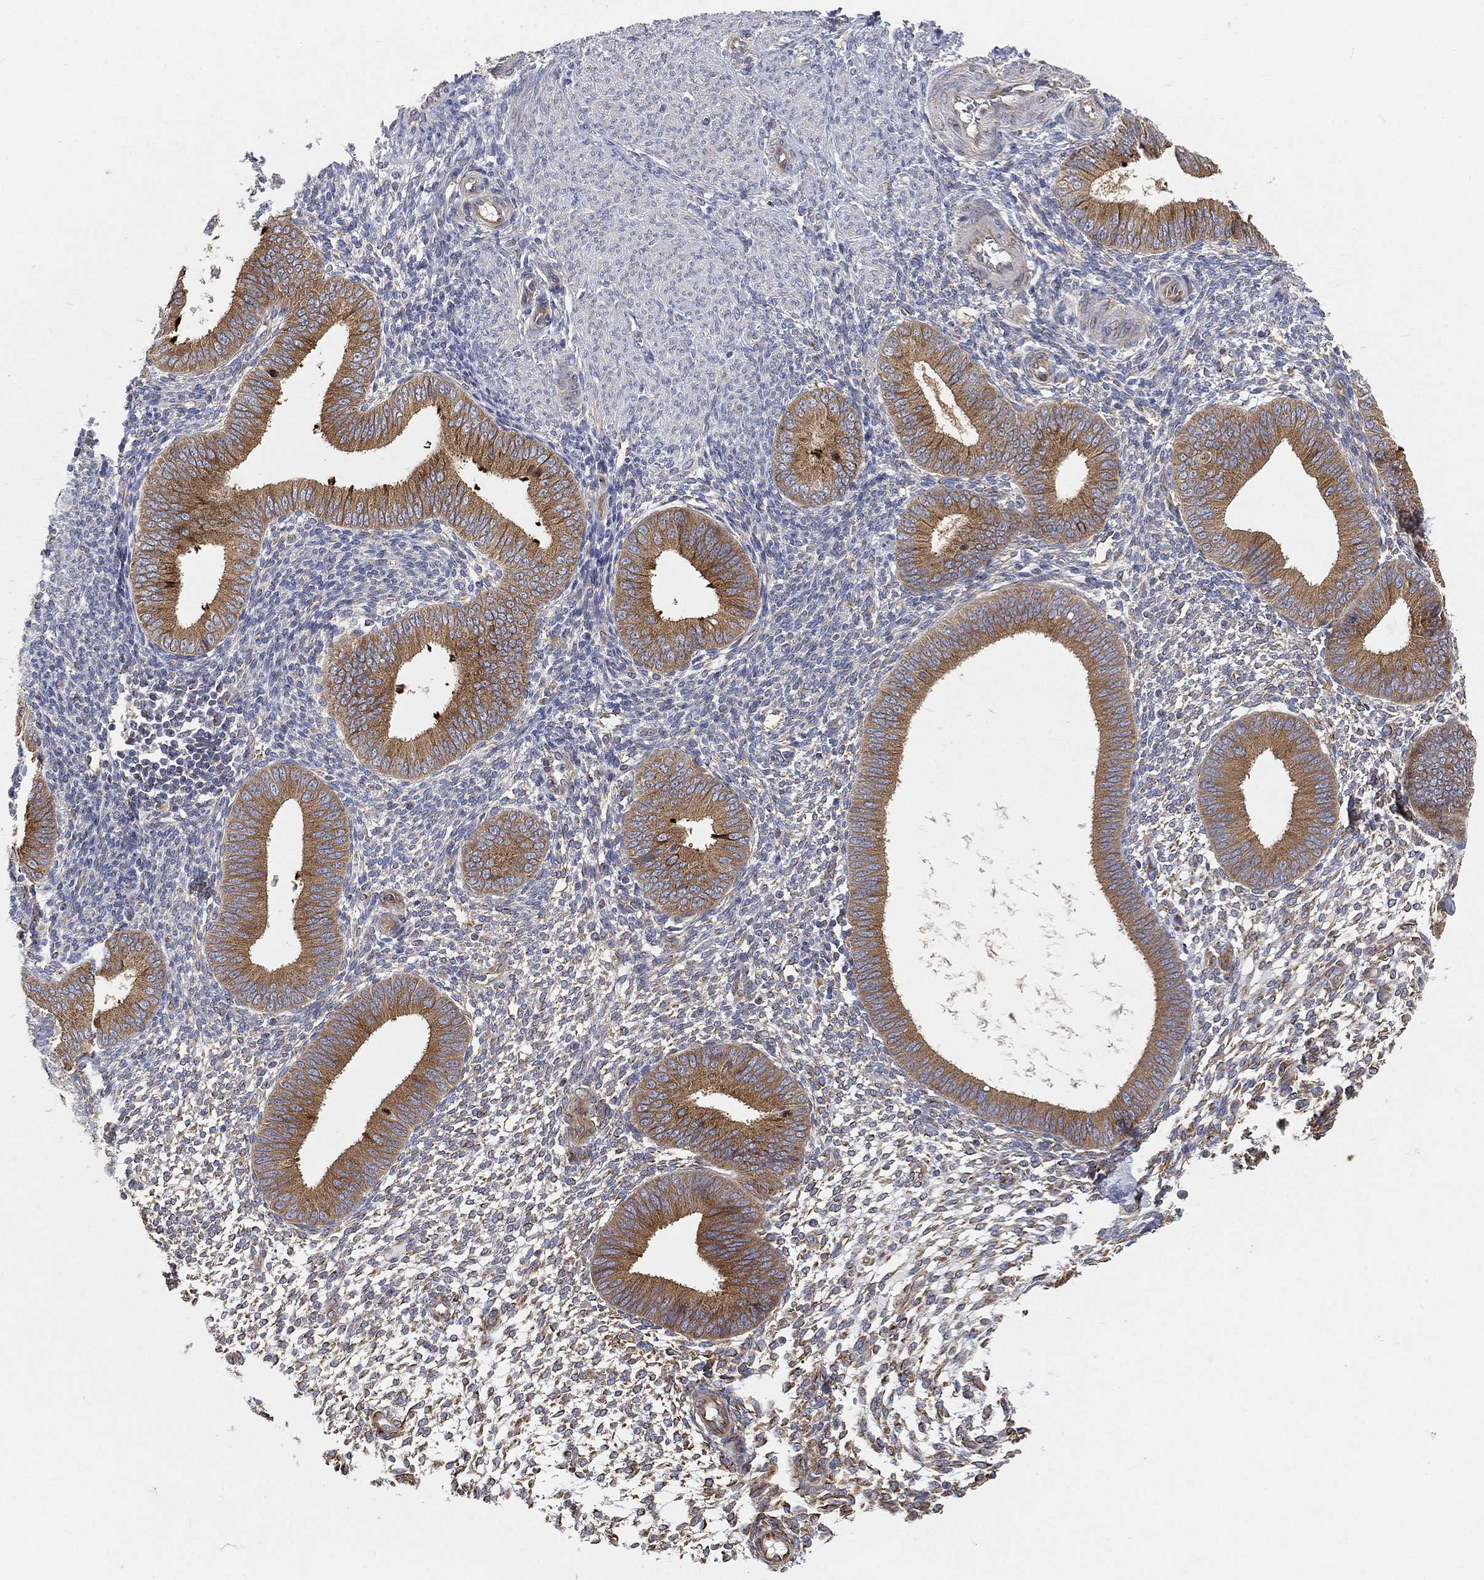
{"staining": {"intensity": "strong", "quantity": "<25%", "location": "cytoplasmic/membranous"}, "tissue": "endometrium", "cell_type": "Cells in endometrial stroma", "image_type": "normal", "snomed": [{"axis": "morphology", "description": "Normal tissue, NOS"}, {"axis": "topography", "description": "Endometrium"}], "caption": "Cells in endometrial stroma exhibit medium levels of strong cytoplasmic/membranous expression in about <25% of cells in unremarkable endometrium. (Stains: DAB (3,3'-diaminobenzidine) in brown, nuclei in blue, Microscopy: brightfield microscopy at high magnification).", "gene": "TMEM25", "patient": {"sex": "female", "age": 39}}